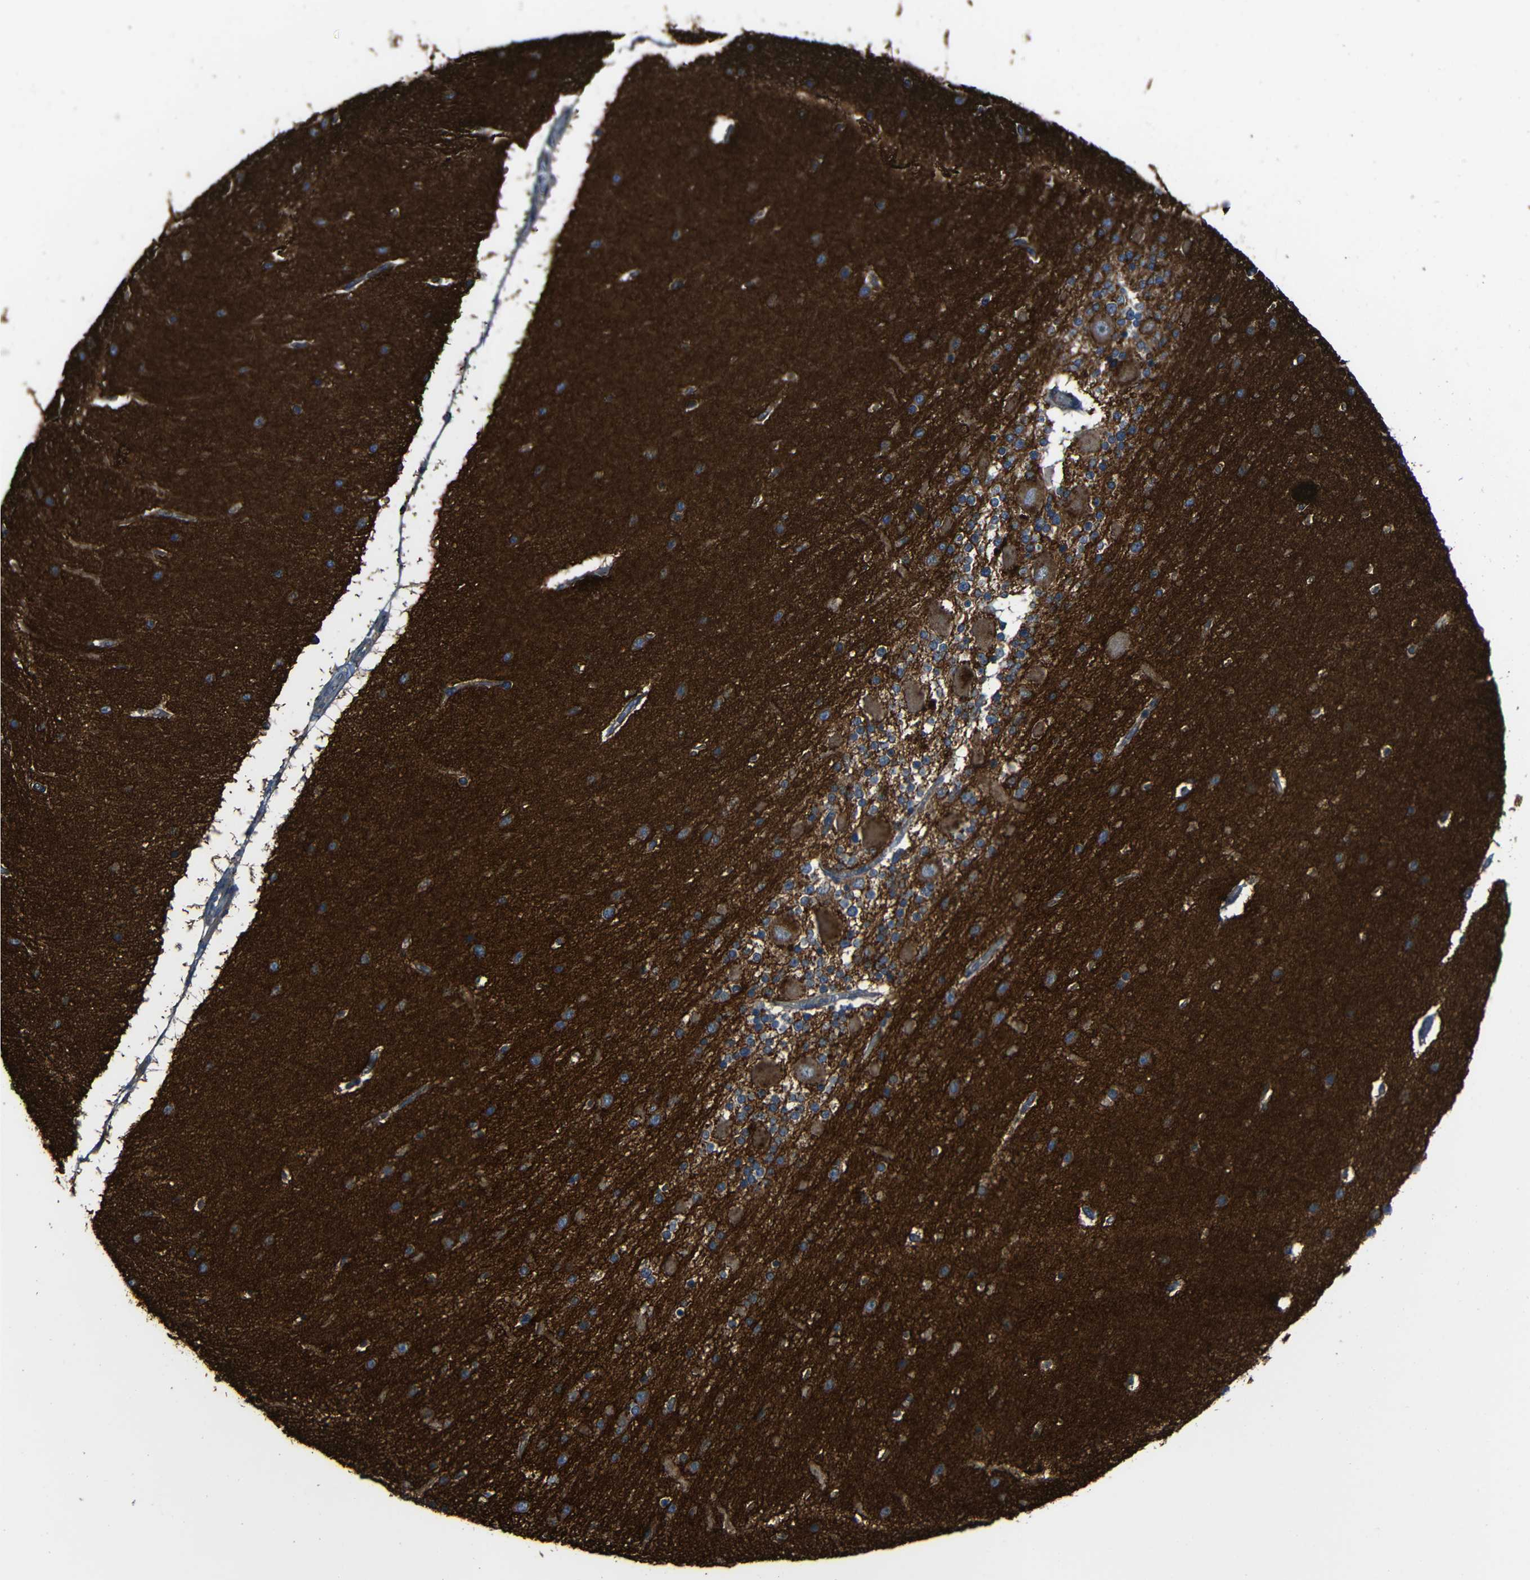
{"staining": {"intensity": "strong", "quantity": "25%-75%", "location": "cytoplasmic/membranous"}, "tissue": "cerebellum", "cell_type": "Cells in granular layer", "image_type": "normal", "snomed": [{"axis": "morphology", "description": "Normal tissue, NOS"}, {"axis": "topography", "description": "Cerebellum"}], "caption": "Strong cytoplasmic/membranous protein staining is present in about 25%-75% of cells in granular layer in cerebellum.", "gene": "DNAJC5", "patient": {"sex": "female", "age": 54}}